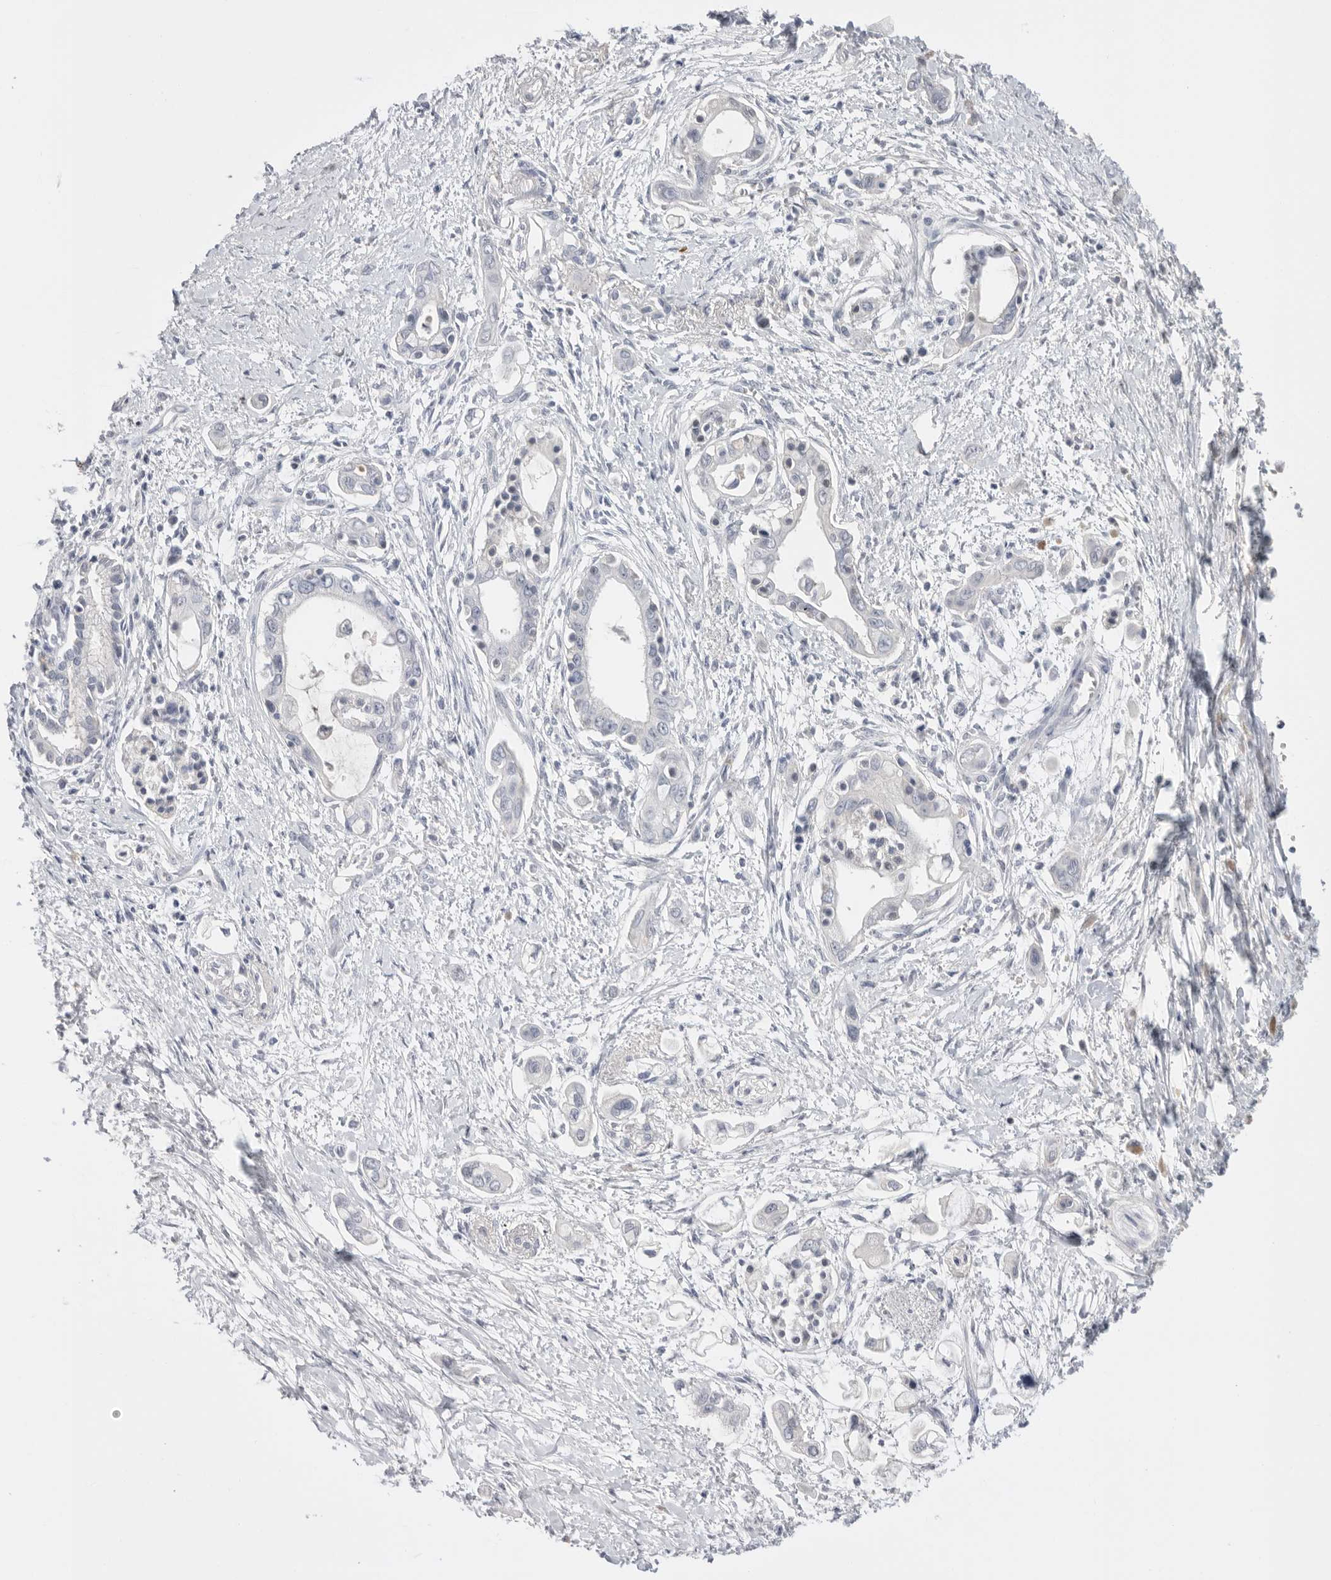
{"staining": {"intensity": "negative", "quantity": "none", "location": "none"}, "tissue": "pancreatic cancer", "cell_type": "Tumor cells", "image_type": "cancer", "snomed": [{"axis": "morphology", "description": "Adenocarcinoma, NOS"}, {"axis": "topography", "description": "Pancreas"}], "caption": "High magnification brightfield microscopy of pancreatic adenocarcinoma stained with DAB (3,3'-diaminobenzidine) (brown) and counterstained with hematoxylin (blue): tumor cells show no significant expression.", "gene": "APOA2", "patient": {"sex": "male", "age": 59}}